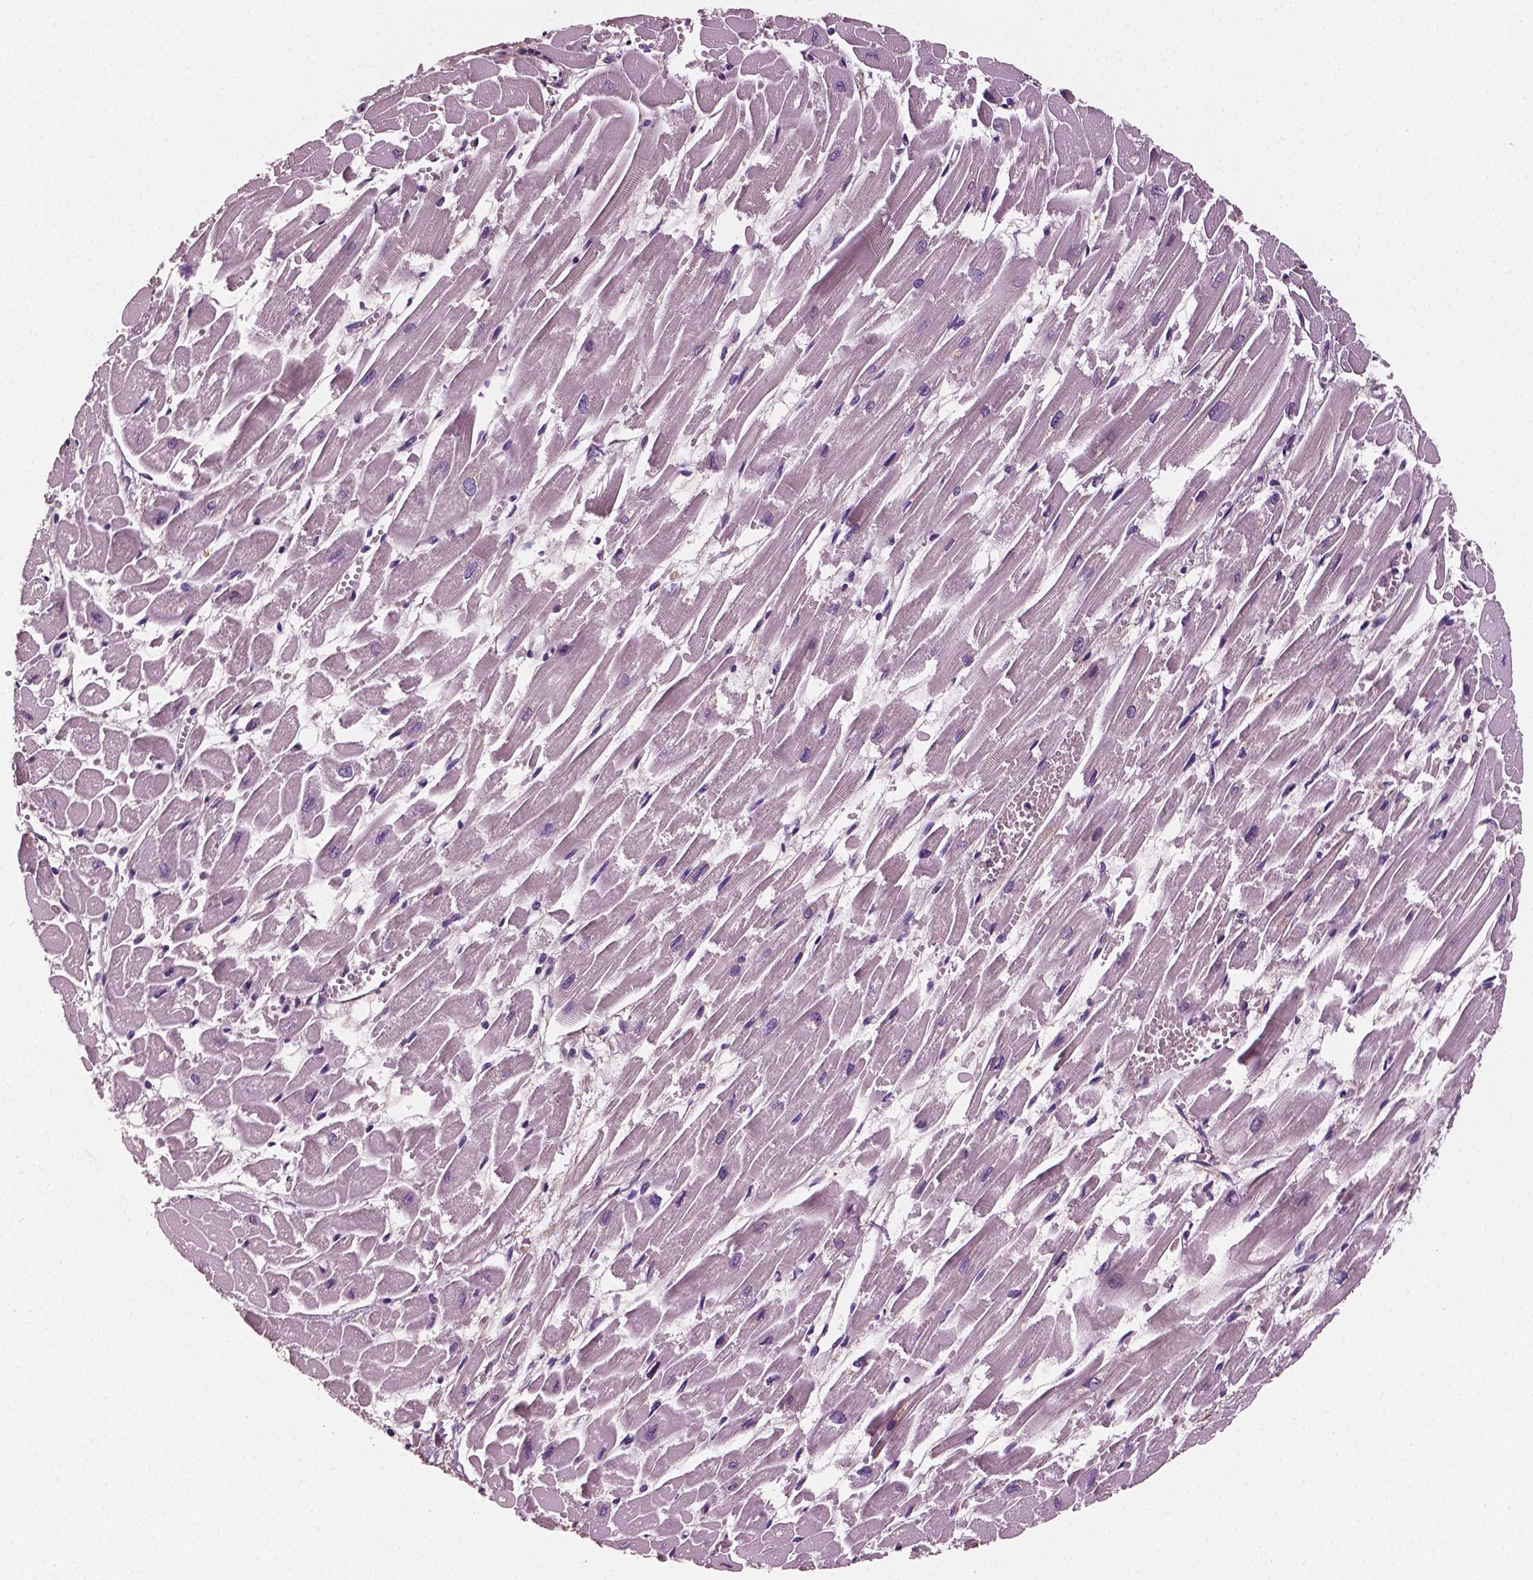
{"staining": {"intensity": "negative", "quantity": "none", "location": "none"}, "tissue": "heart muscle", "cell_type": "Cardiomyocytes", "image_type": "normal", "snomed": [{"axis": "morphology", "description": "Normal tissue, NOS"}, {"axis": "topography", "description": "Heart"}], "caption": "Micrograph shows no significant protein expression in cardiomyocytes of unremarkable heart muscle. (Stains: DAB IHC with hematoxylin counter stain, Microscopy: brightfield microscopy at high magnification).", "gene": "FBLN1", "patient": {"sex": "female", "age": 52}}